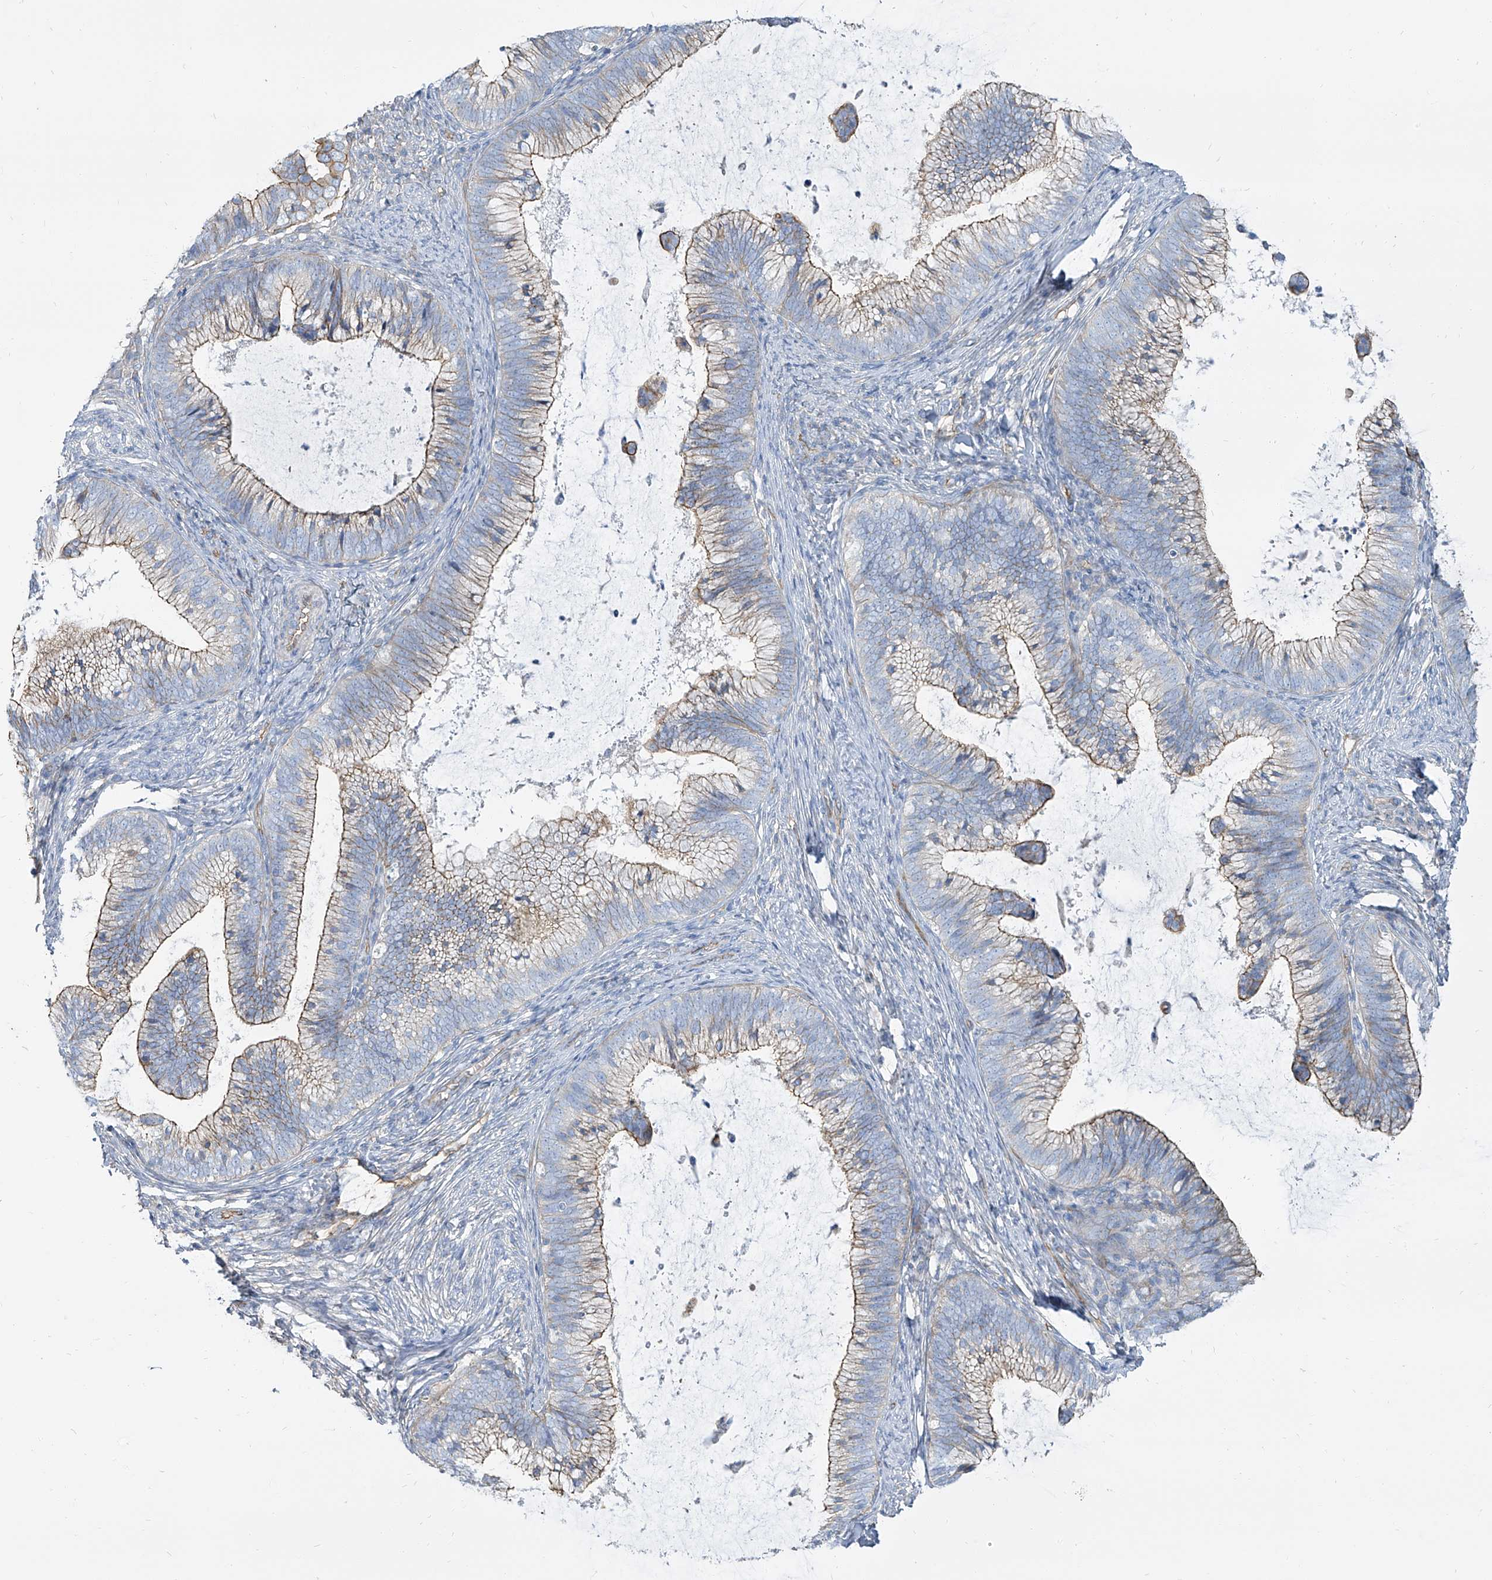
{"staining": {"intensity": "moderate", "quantity": "25%-75%", "location": "cytoplasmic/membranous"}, "tissue": "cervical cancer", "cell_type": "Tumor cells", "image_type": "cancer", "snomed": [{"axis": "morphology", "description": "Adenocarcinoma, NOS"}, {"axis": "topography", "description": "Cervix"}], "caption": "Immunohistochemistry (DAB) staining of adenocarcinoma (cervical) reveals moderate cytoplasmic/membranous protein staining in about 25%-75% of tumor cells. Nuclei are stained in blue.", "gene": "TXLNB", "patient": {"sex": "female", "age": 36}}